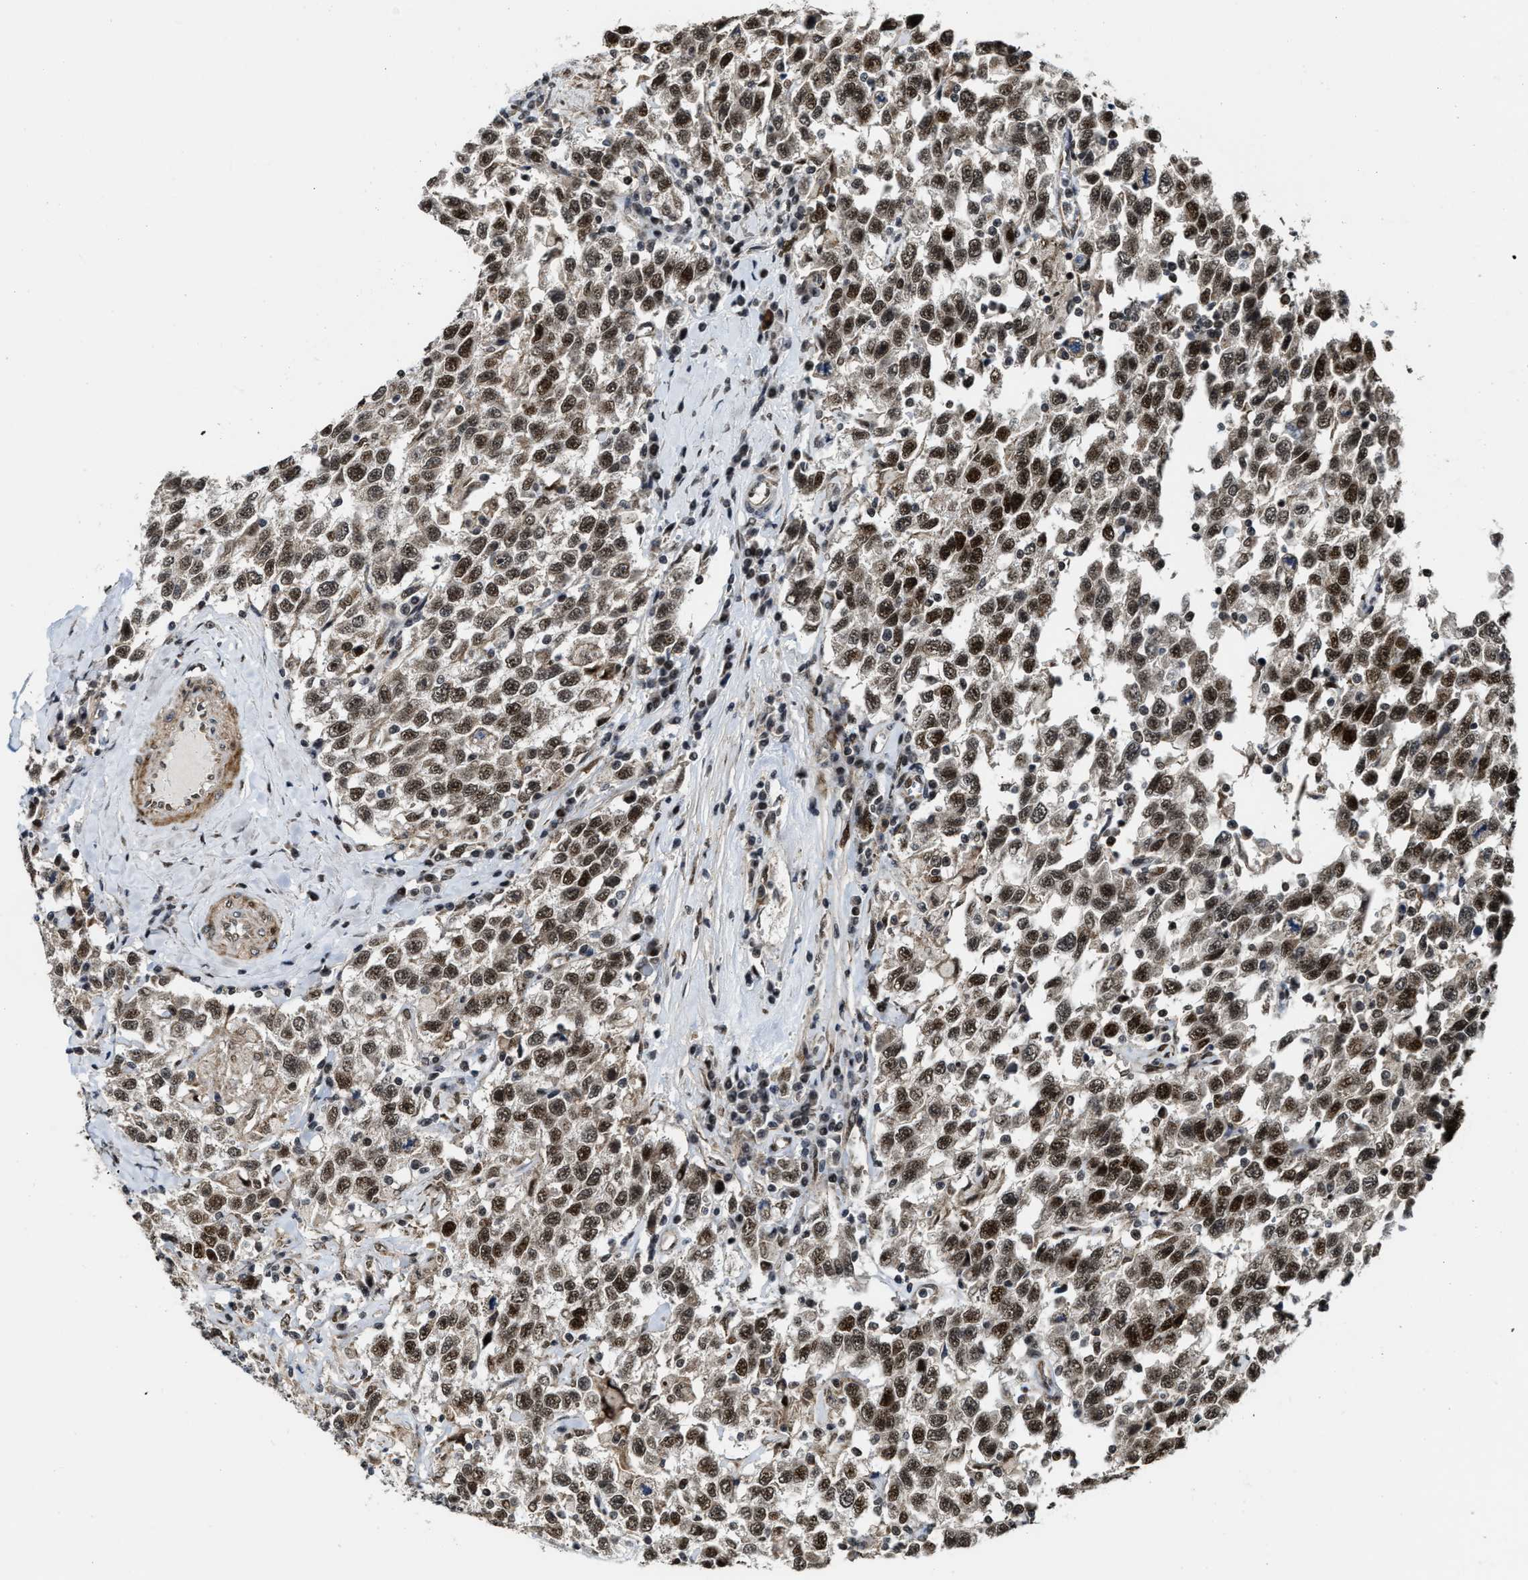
{"staining": {"intensity": "moderate", "quantity": ">75%", "location": "nuclear"}, "tissue": "testis cancer", "cell_type": "Tumor cells", "image_type": "cancer", "snomed": [{"axis": "morphology", "description": "Seminoma, NOS"}, {"axis": "topography", "description": "Testis"}], "caption": "A histopathology image of testis cancer (seminoma) stained for a protein demonstrates moderate nuclear brown staining in tumor cells.", "gene": "ZNF250", "patient": {"sex": "male", "age": 41}}